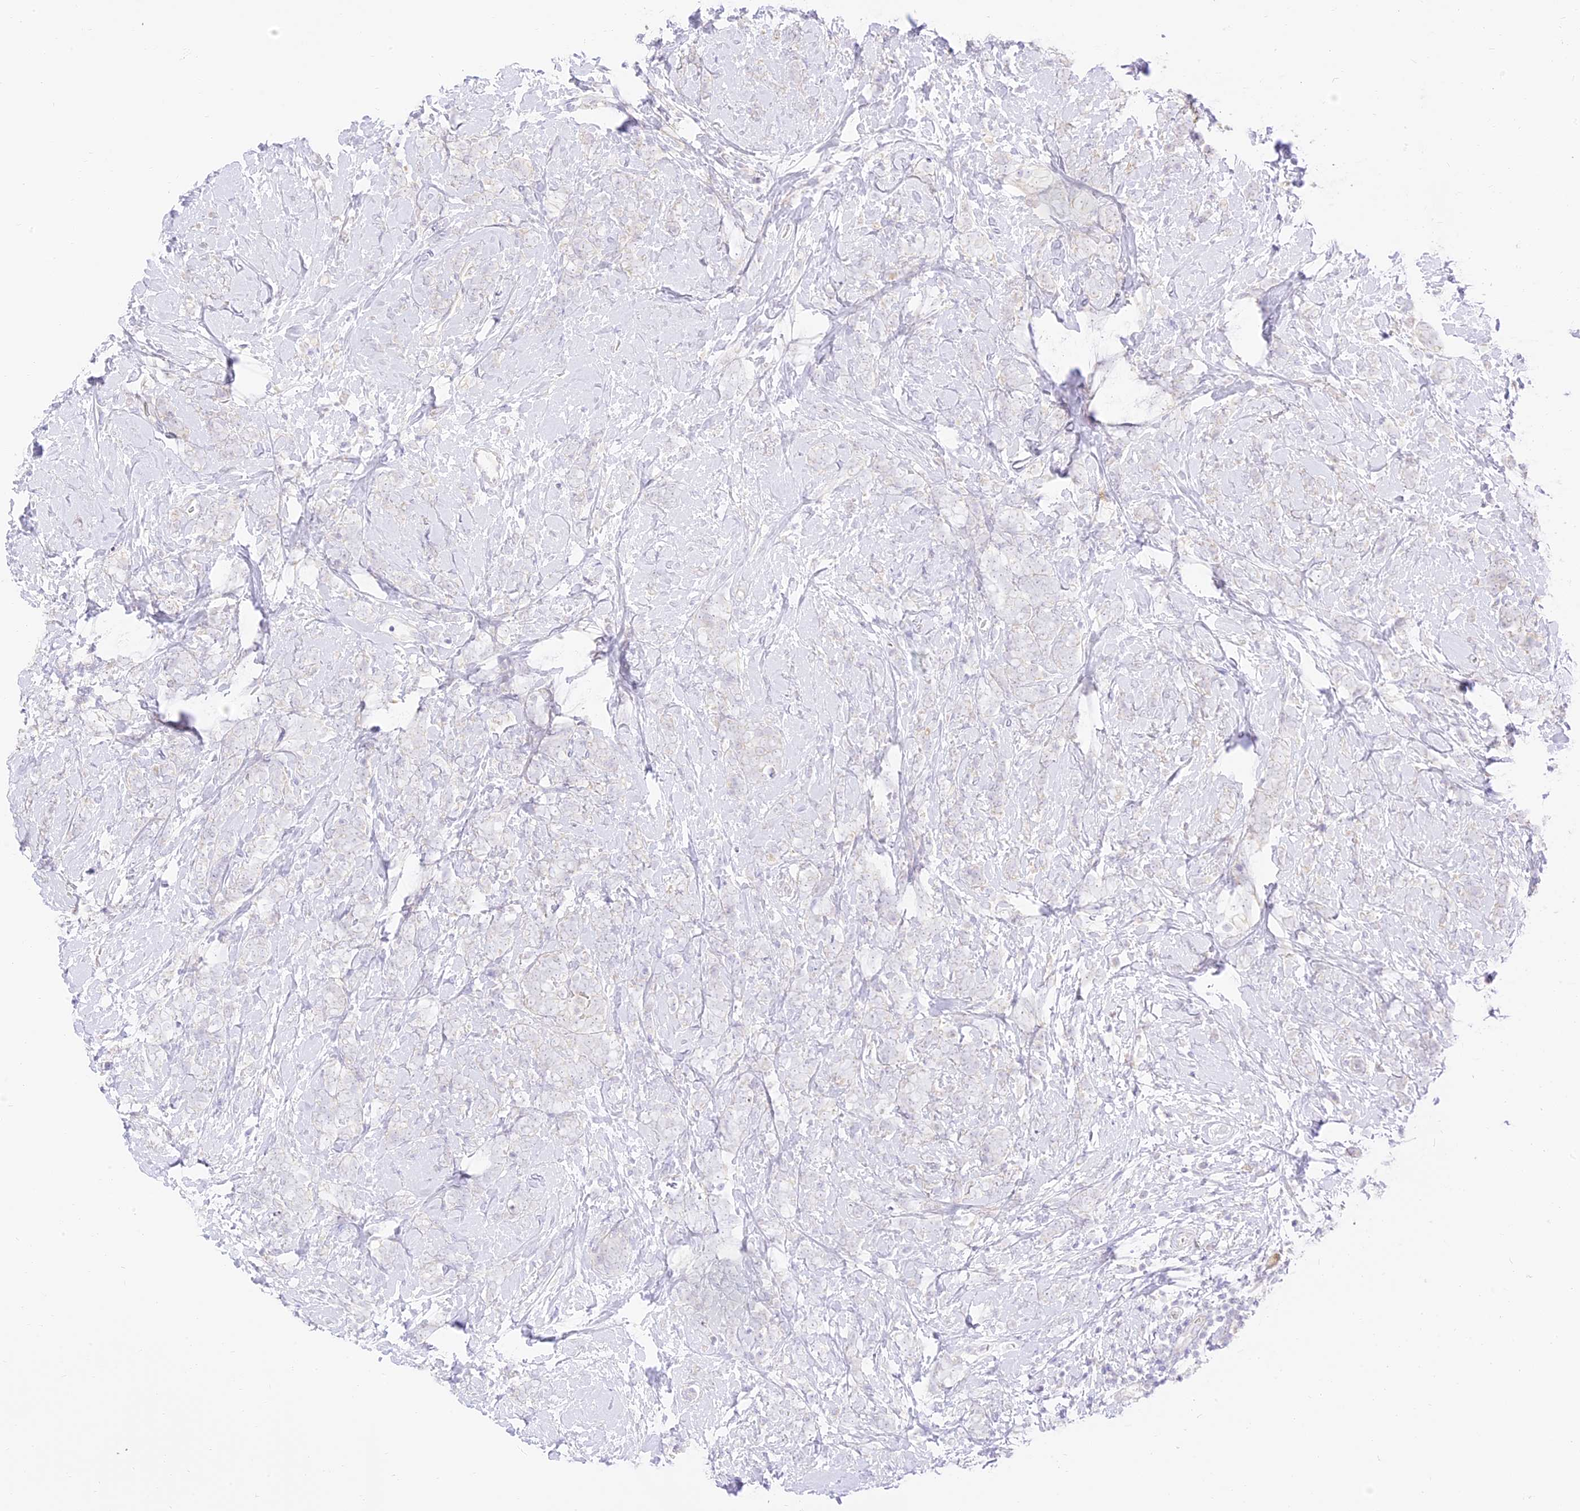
{"staining": {"intensity": "negative", "quantity": "none", "location": "none"}, "tissue": "breast cancer", "cell_type": "Tumor cells", "image_type": "cancer", "snomed": [{"axis": "morphology", "description": "Lobular carcinoma"}, {"axis": "topography", "description": "Breast"}], "caption": "A high-resolution histopathology image shows immunohistochemistry (IHC) staining of breast lobular carcinoma, which demonstrates no significant staining in tumor cells.", "gene": "LRRC15", "patient": {"sex": "female", "age": 58}}